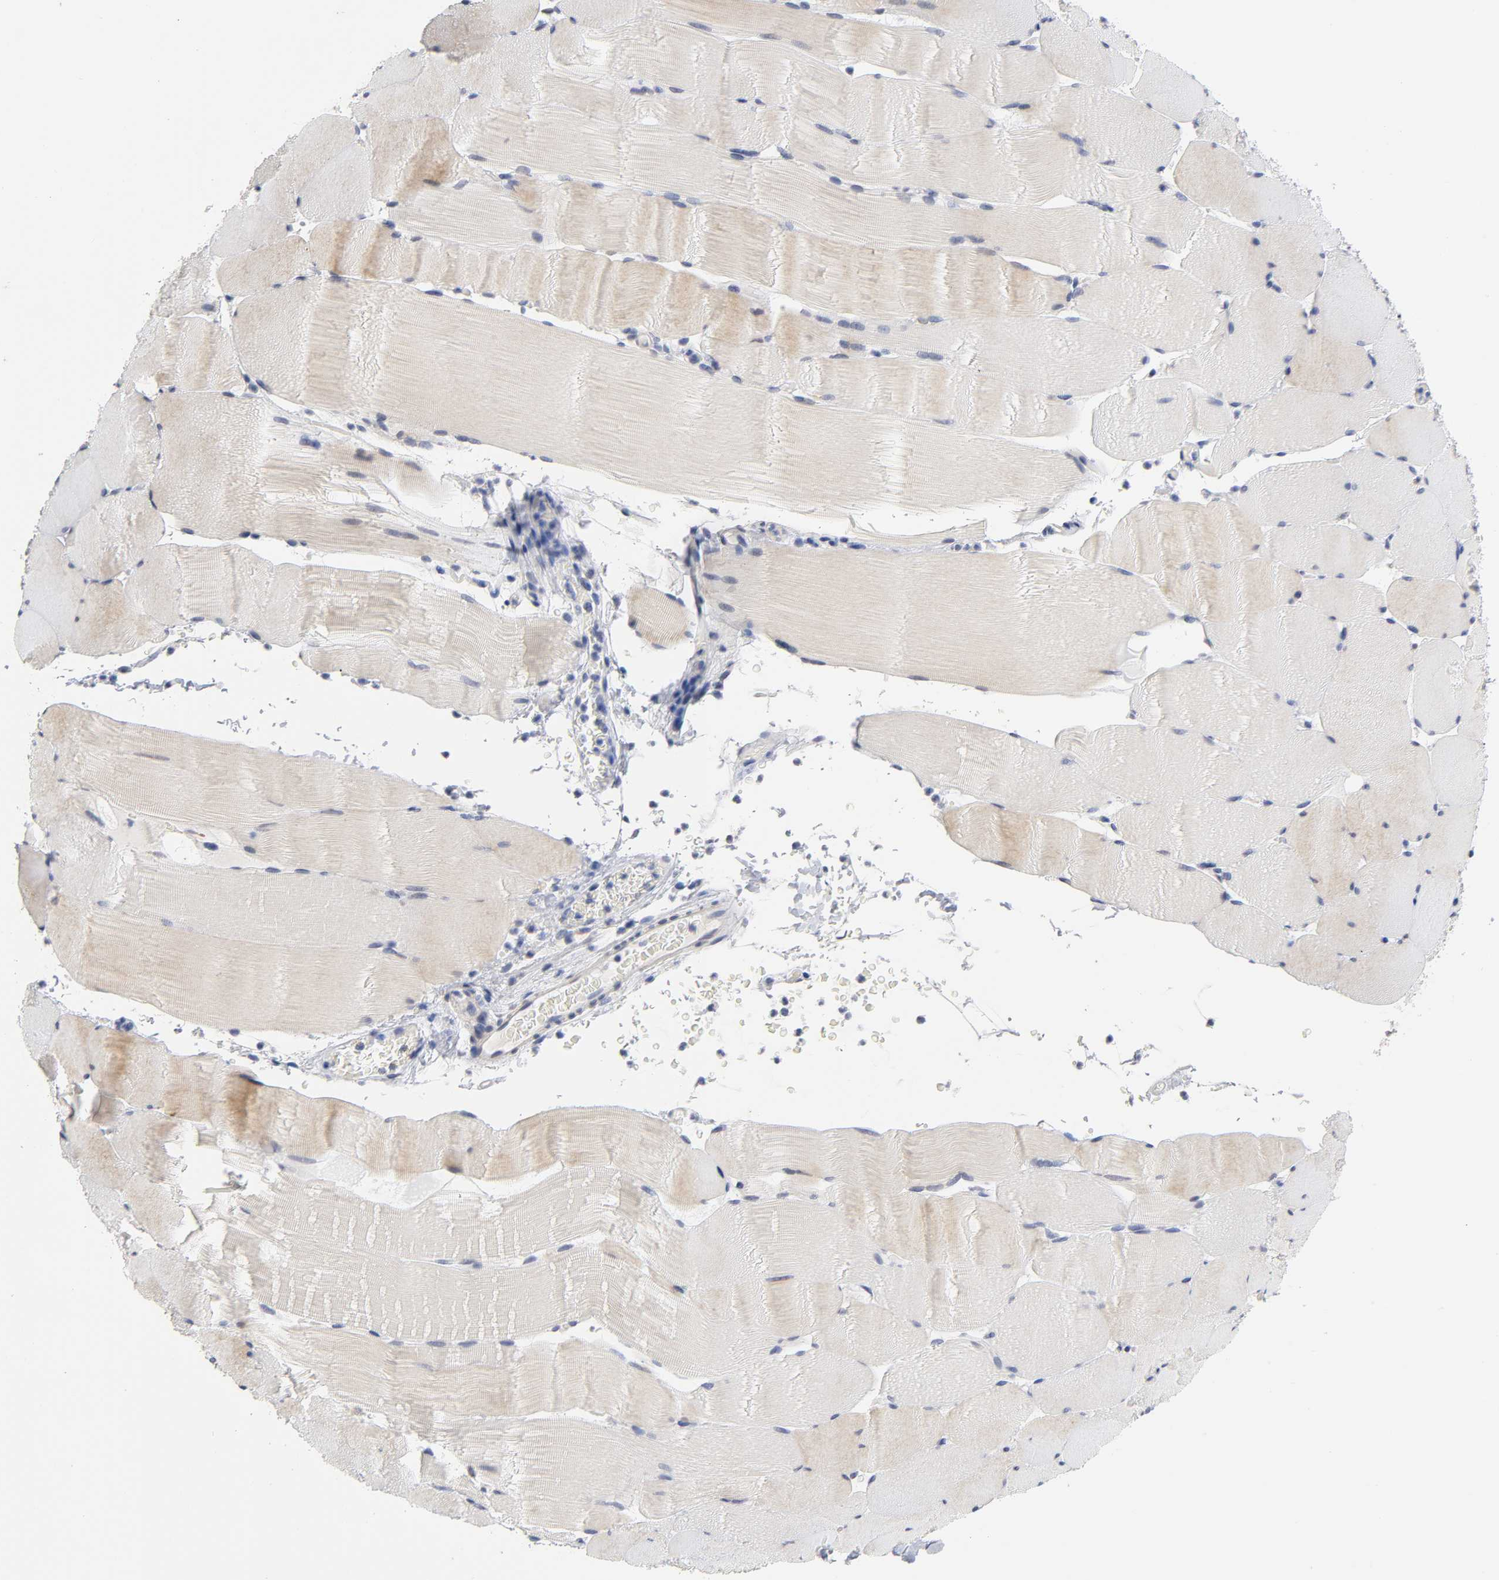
{"staining": {"intensity": "weak", "quantity": "<25%", "location": "cytoplasmic/membranous,nuclear"}, "tissue": "skeletal muscle", "cell_type": "Myocytes", "image_type": "normal", "snomed": [{"axis": "morphology", "description": "Normal tissue, NOS"}, {"axis": "topography", "description": "Skeletal muscle"}], "caption": "Immunohistochemistry (IHC) micrograph of normal skeletal muscle: skeletal muscle stained with DAB reveals no significant protein staining in myocytes.", "gene": "CRABP2", "patient": {"sex": "male", "age": 62}}